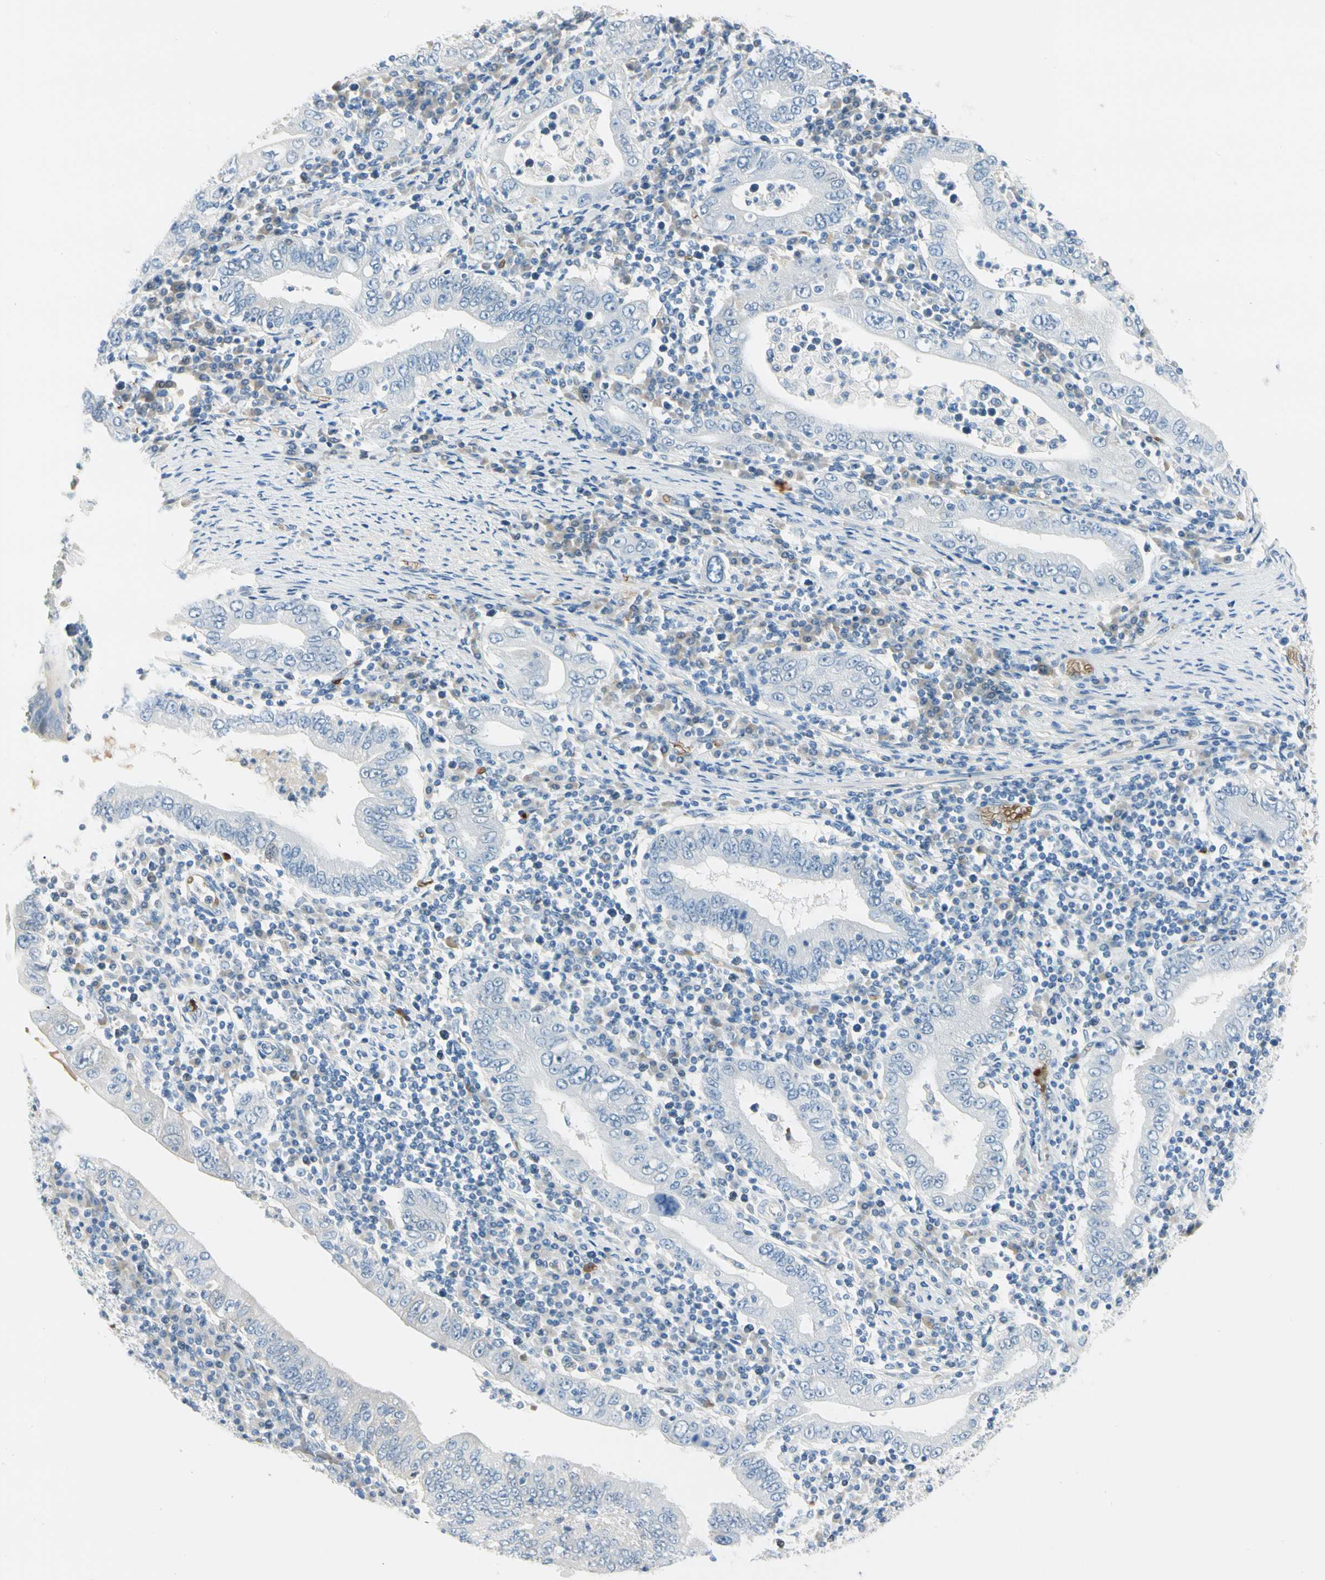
{"staining": {"intensity": "negative", "quantity": "none", "location": "none"}, "tissue": "stomach cancer", "cell_type": "Tumor cells", "image_type": "cancer", "snomed": [{"axis": "morphology", "description": "Normal tissue, NOS"}, {"axis": "morphology", "description": "Adenocarcinoma, NOS"}, {"axis": "topography", "description": "Esophagus"}, {"axis": "topography", "description": "Stomach, upper"}, {"axis": "topography", "description": "Peripheral nerve tissue"}], "caption": "Tumor cells are negative for brown protein staining in stomach adenocarcinoma.", "gene": "CA1", "patient": {"sex": "male", "age": 62}}